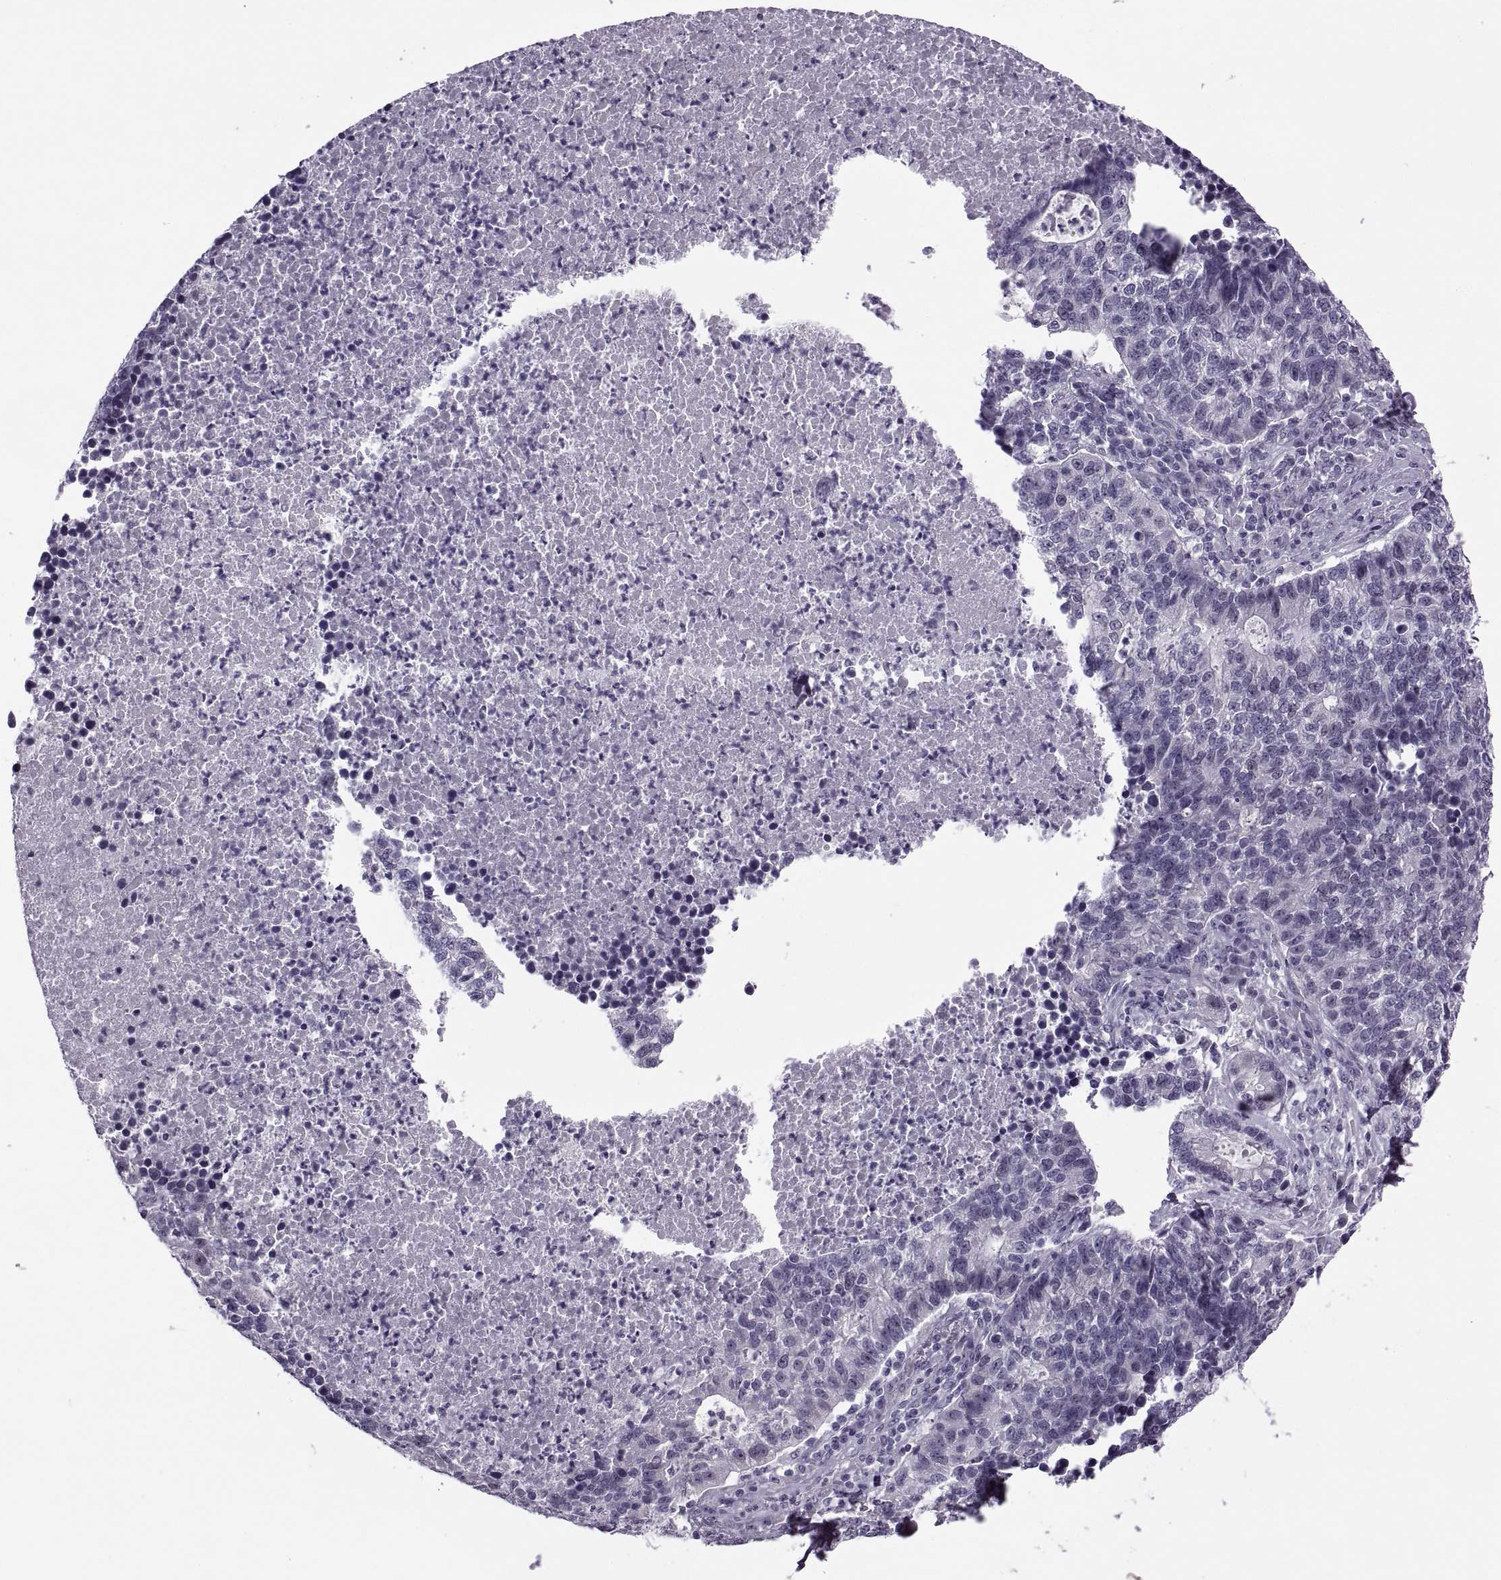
{"staining": {"intensity": "negative", "quantity": "none", "location": "none"}, "tissue": "lung cancer", "cell_type": "Tumor cells", "image_type": "cancer", "snomed": [{"axis": "morphology", "description": "Adenocarcinoma, NOS"}, {"axis": "topography", "description": "Lung"}], "caption": "The immunohistochemistry image has no significant staining in tumor cells of lung cancer tissue.", "gene": "MAGEB1", "patient": {"sex": "male", "age": 57}}